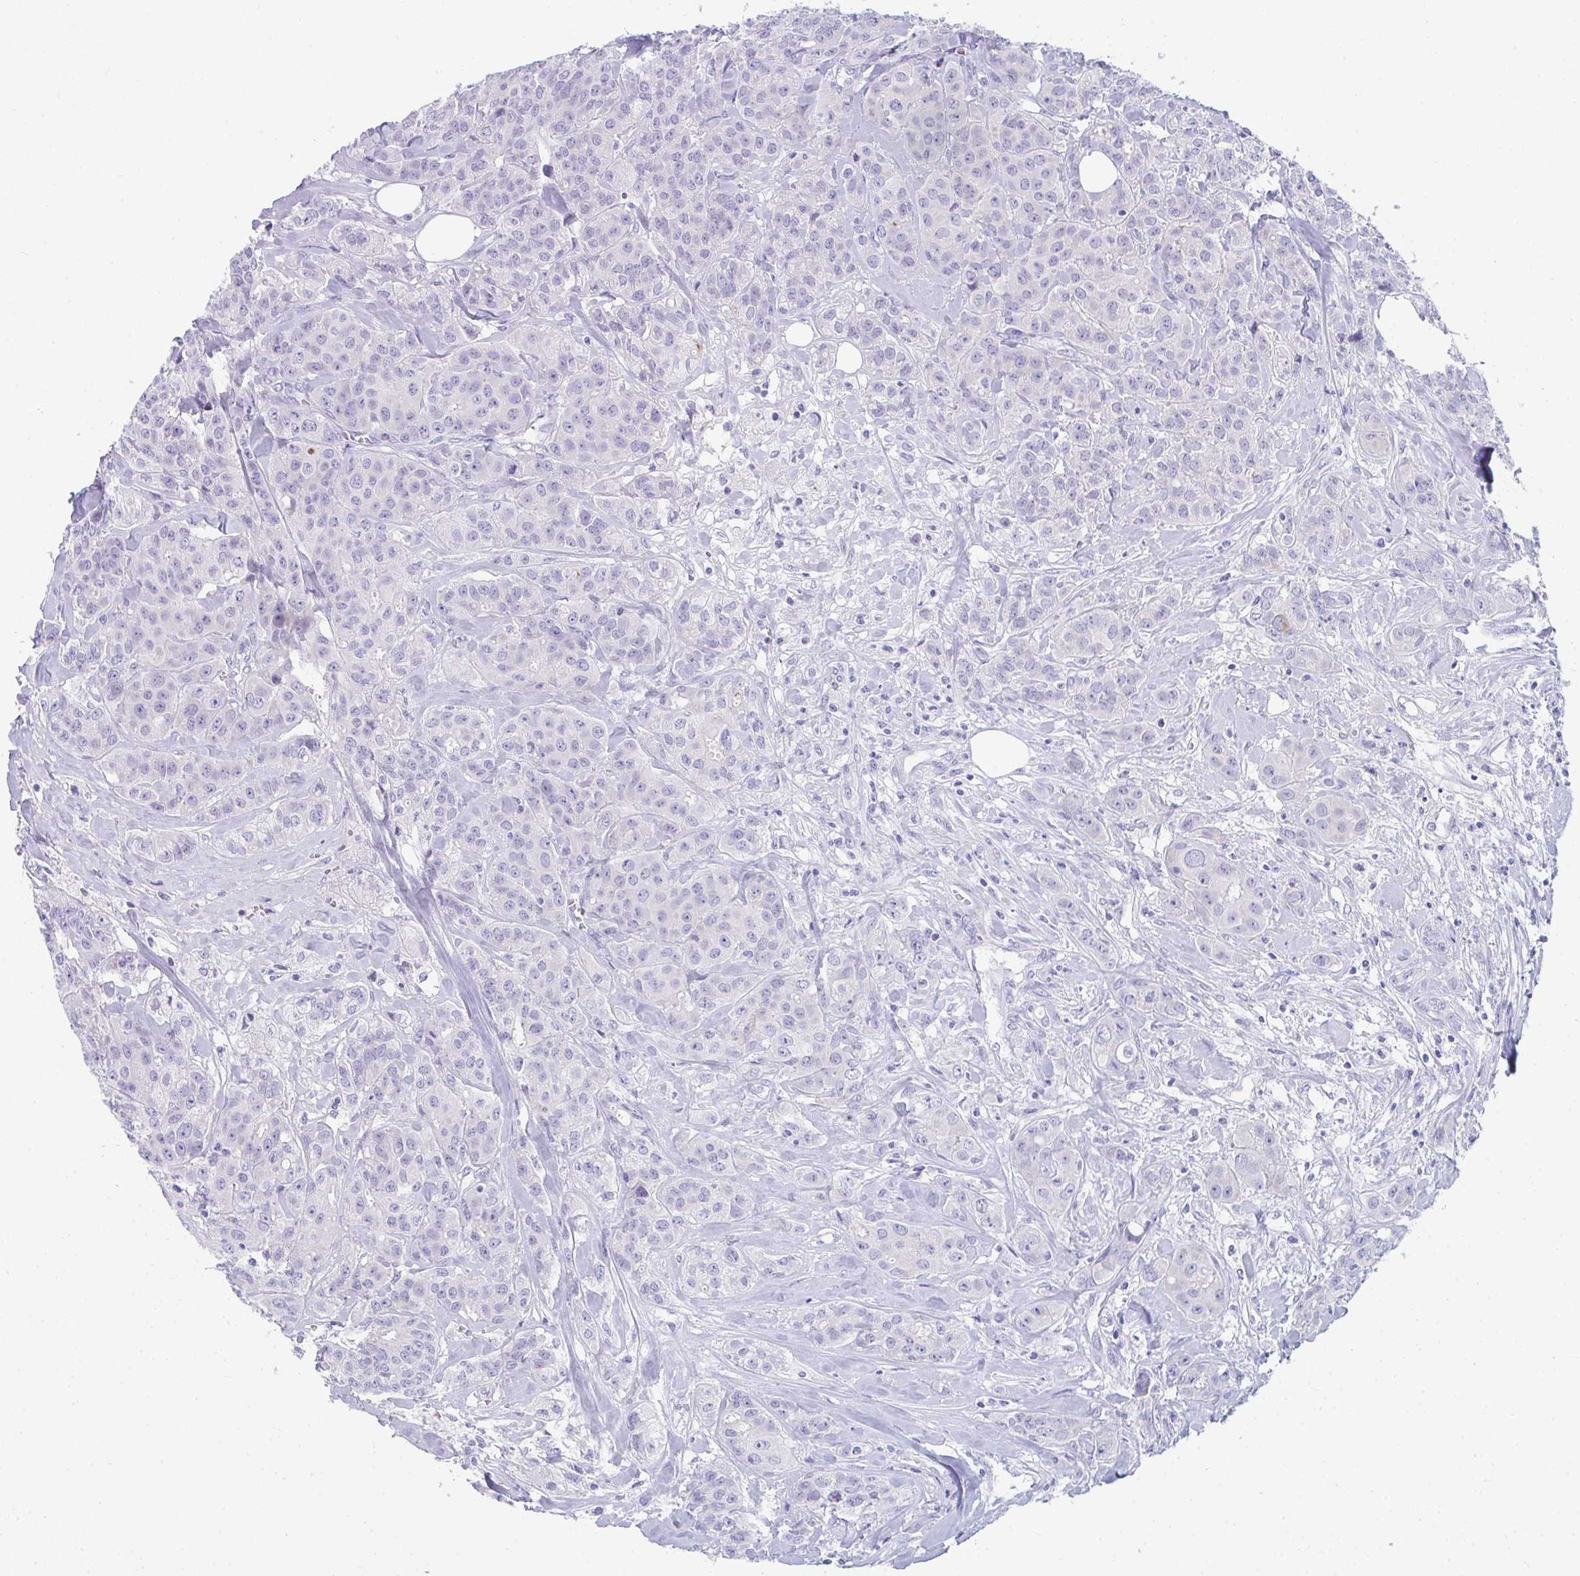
{"staining": {"intensity": "negative", "quantity": "none", "location": "none"}, "tissue": "breast cancer", "cell_type": "Tumor cells", "image_type": "cancer", "snomed": [{"axis": "morphology", "description": "Normal tissue, NOS"}, {"axis": "morphology", "description": "Duct carcinoma"}, {"axis": "topography", "description": "Breast"}], "caption": "High magnification brightfield microscopy of breast infiltrating ductal carcinoma stained with DAB (3,3'-diaminobenzidine) (brown) and counterstained with hematoxylin (blue): tumor cells show no significant positivity.", "gene": "TTC30B", "patient": {"sex": "female", "age": 43}}